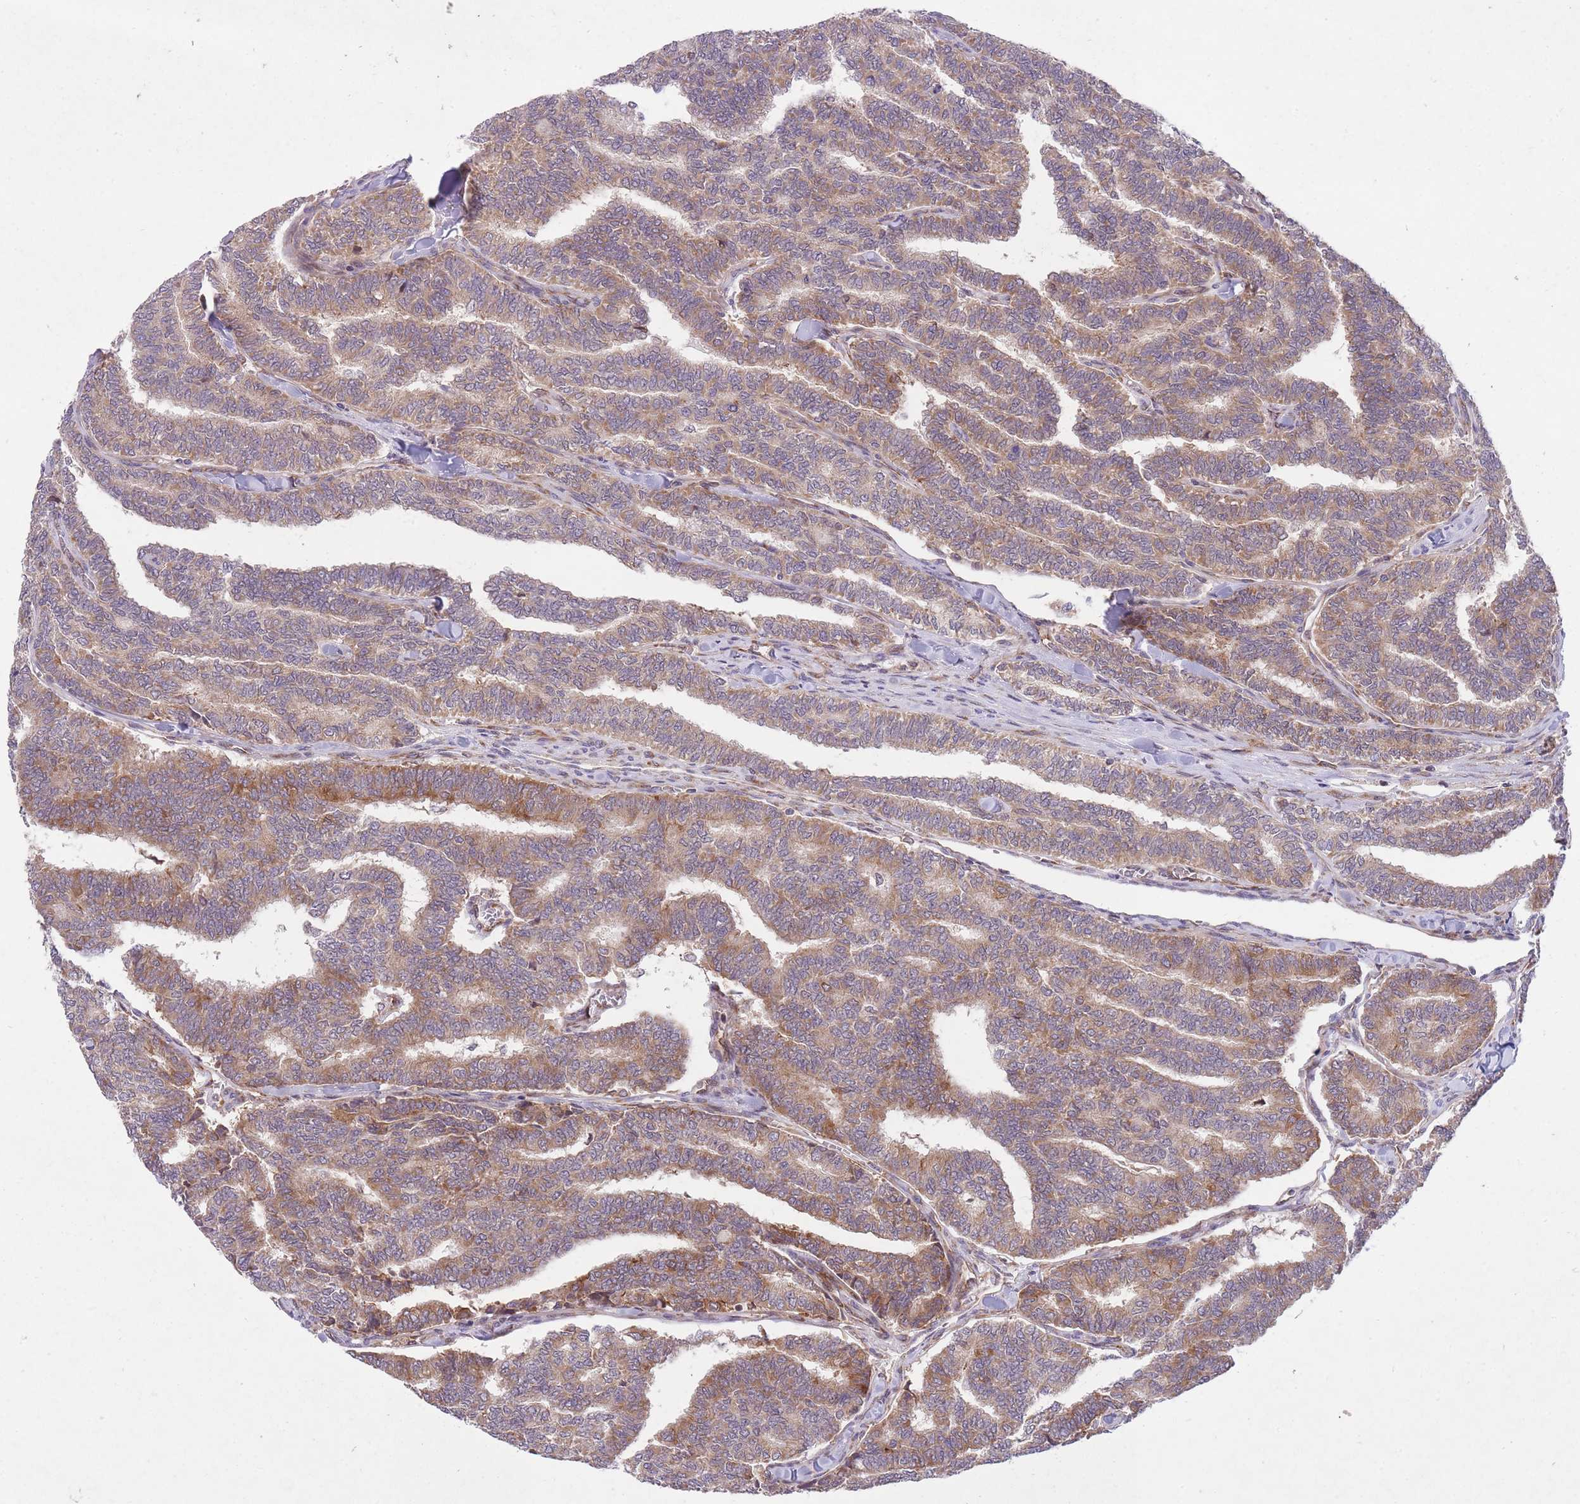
{"staining": {"intensity": "moderate", "quantity": ">75%", "location": "cytoplasmic/membranous"}, "tissue": "thyroid cancer", "cell_type": "Tumor cells", "image_type": "cancer", "snomed": [{"axis": "morphology", "description": "Papillary adenocarcinoma, NOS"}, {"axis": "topography", "description": "Thyroid gland"}], "caption": "A medium amount of moderate cytoplasmic/membranous positivity is identified in approximately >75% of tumor cells in thyroid papillary adenocarcinoma tissue.", "gene": "TTLL3", "patient": {"sex": "female", "age": 35}}